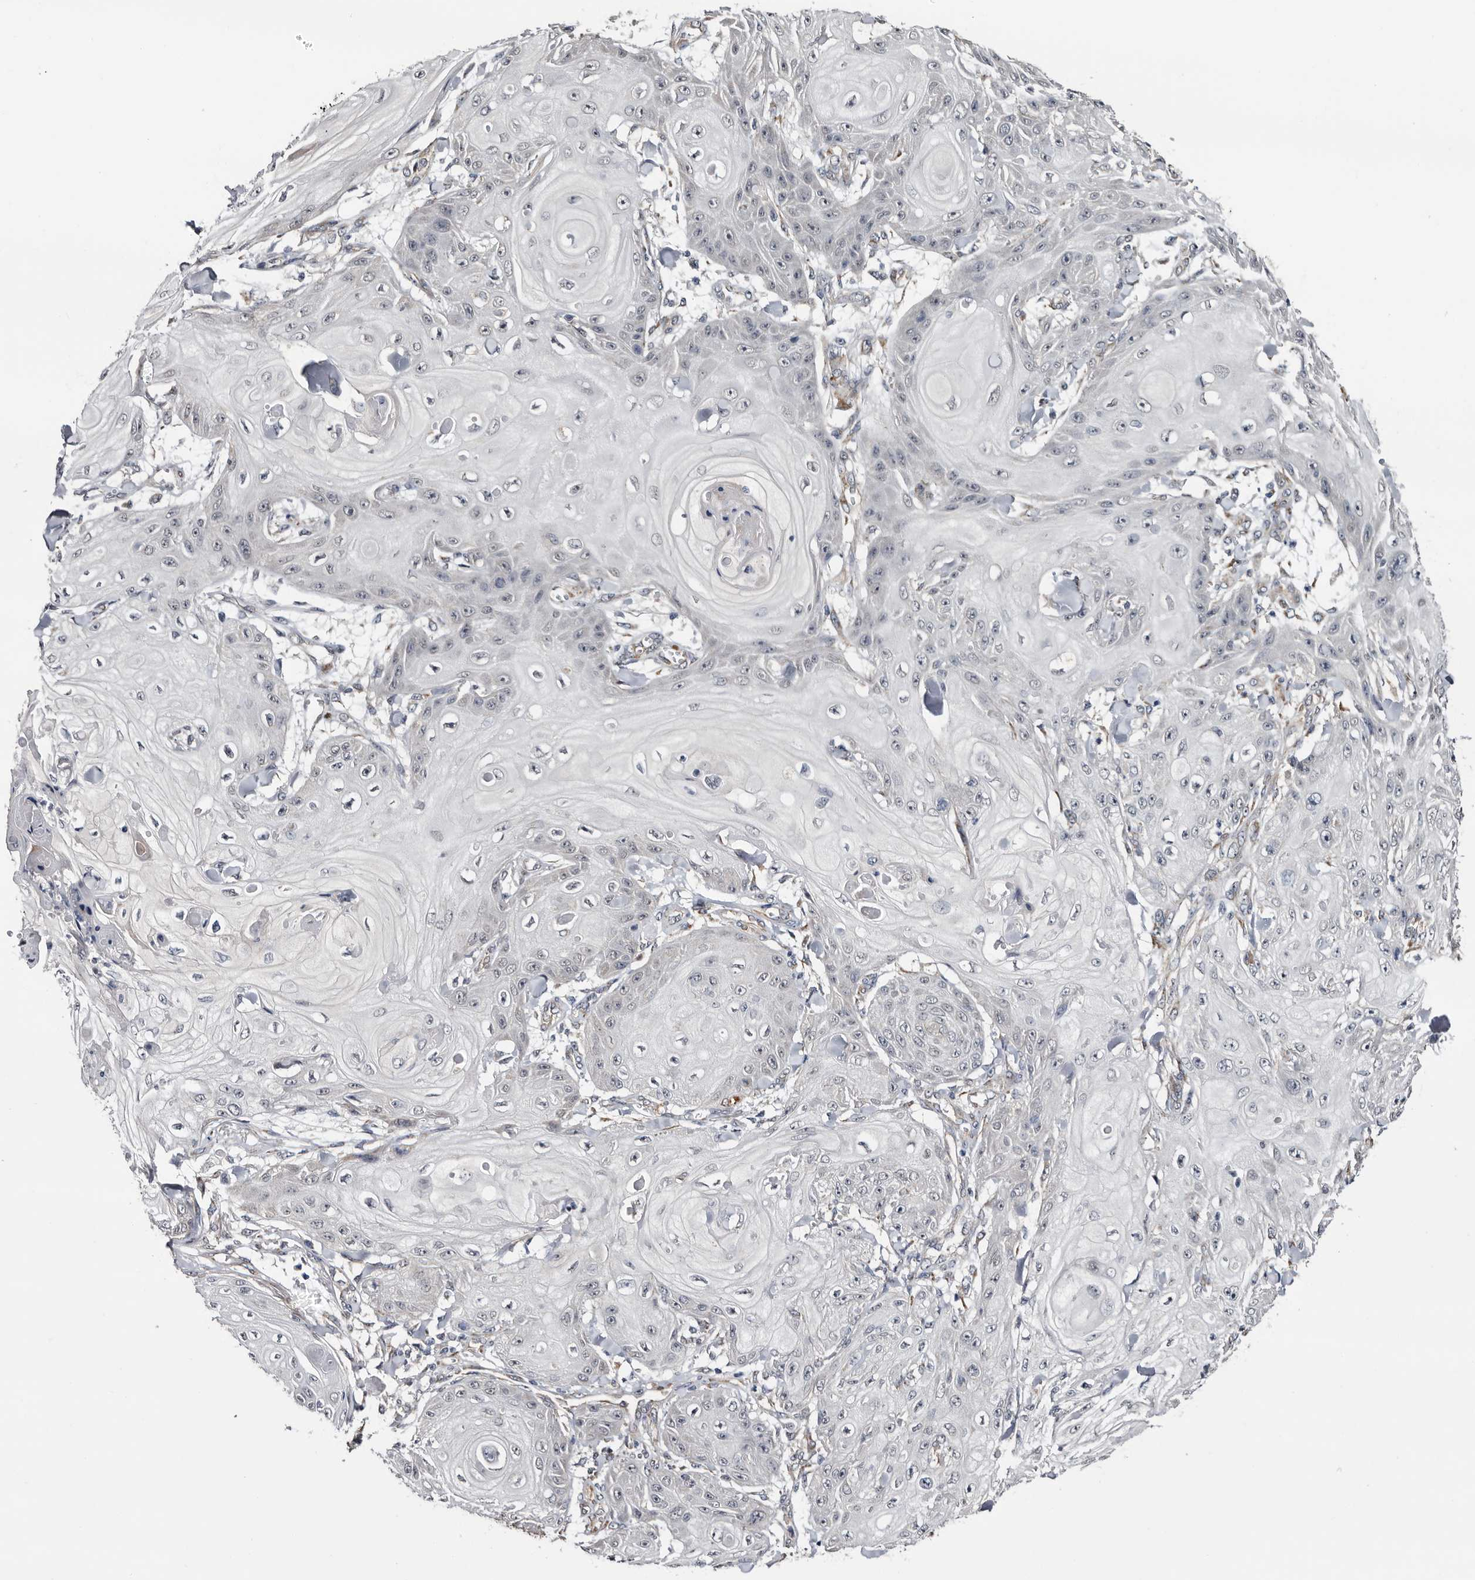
{"staining": {"intensity": "negative", "quantity": "none", "location": "none"}, "tissue": "skin cancer", "cell_type": "Tumor cells", "image_type": "cancer", "snomed": [{"axis": "morphology", "description": "Squamous cell carcinoma, NOS"}, {"axis": "topography", "description": "Skin"}], "caption": "The immunohistochemistry image has no significant staining in tumor cells of skin squamous cell carcinoma tissue.", "gene": "ARMCX2", "patient": {"sex": "male", "age": 74}}